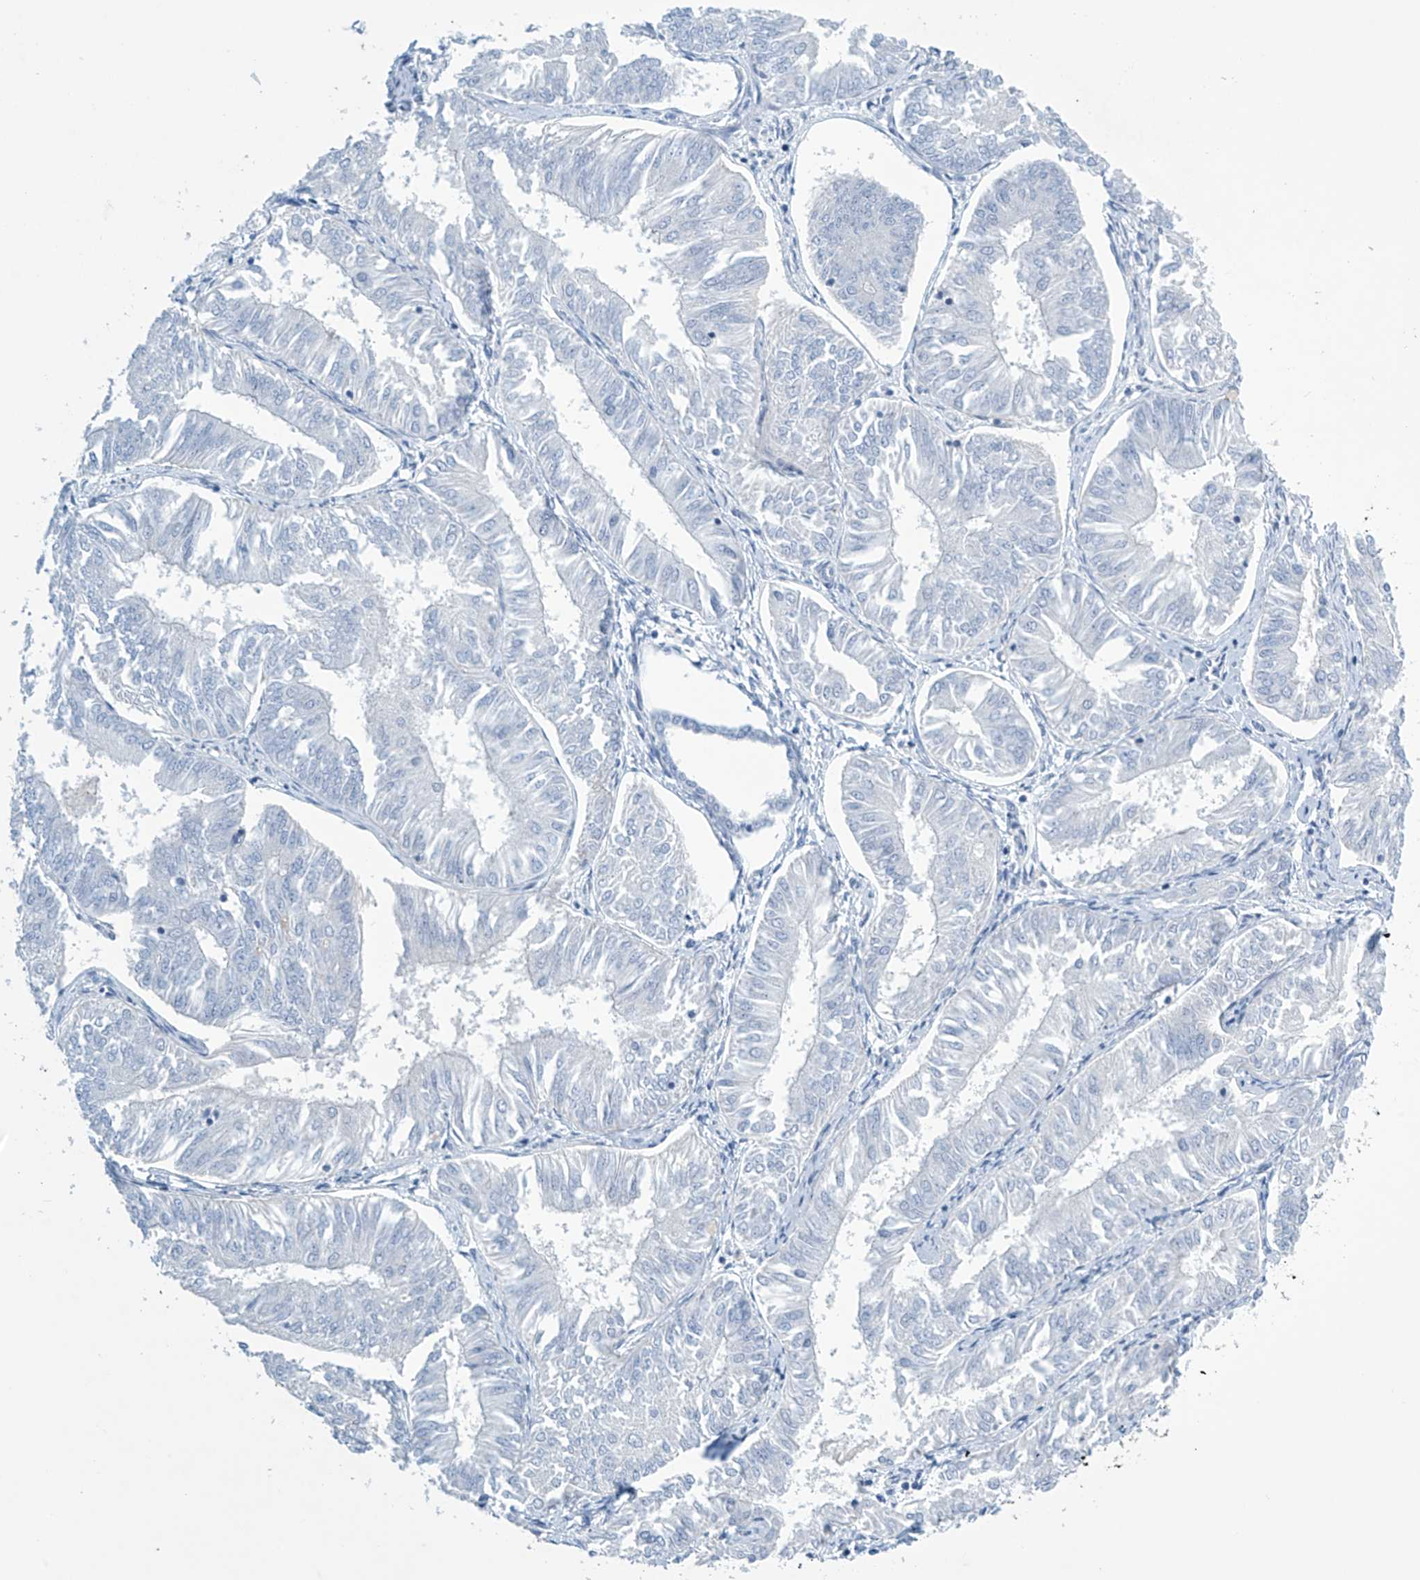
{"staining": {"intensity": "negative", "quantity": "none", "location": "none"}, "tissue": "endometrial cancer", "cell_type": "Tumor cells", "image_type": "cancer", "snomed": [{"axis": "morphology", "description": "Adenocarcinoma, NOS"}, {"axis": "topography", "description": "Endometrium"}], "caption": "Protein analysis of endometrial cancer (adenocarcinoma) exhibits no significant positivity in tumor cells.", "gene": "SLC35A5", "patient": {"sex": "female", "age": 58}}